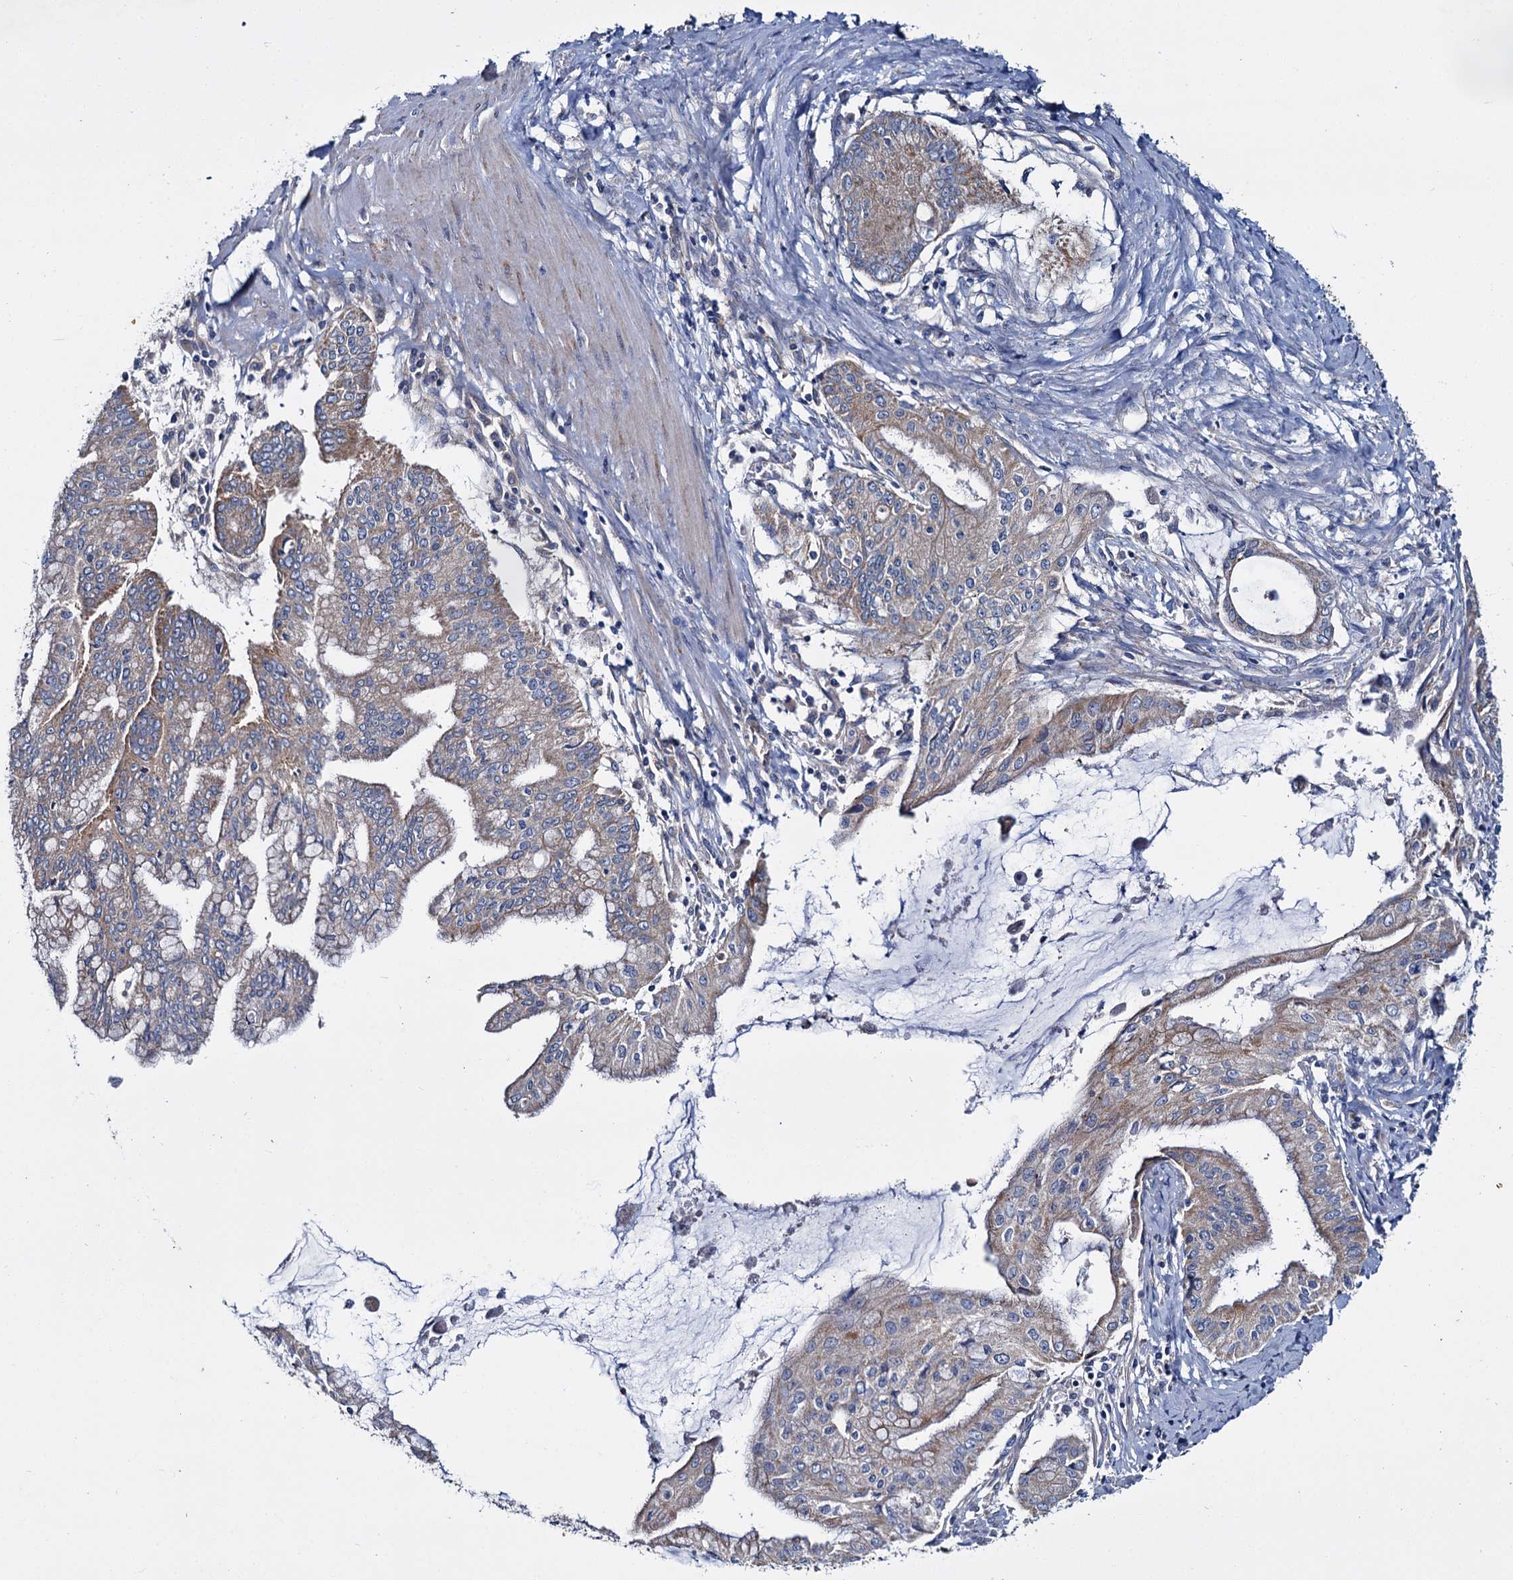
{"staining": {"intensity": "moderate", "quantity": ">75%", "location": "cytoplasmic/membranous"}, "tissue": "pancreatic cancer", "cell_type": "Tumor cells", "image_type": "cancer", "snomed": [{"axis": "morphology", "description": "Adenocarcinoma, NOS"}, {"axis": "topography", "description": "Pancreas"}], "caption": "Protein expression analysis of human pancreatic cancer reveals moderate cytoplasmic/membranous expression in about >75% of tumor cells.", "gene": "CEP295", "patient": {"sex": "male", "age": 46}}